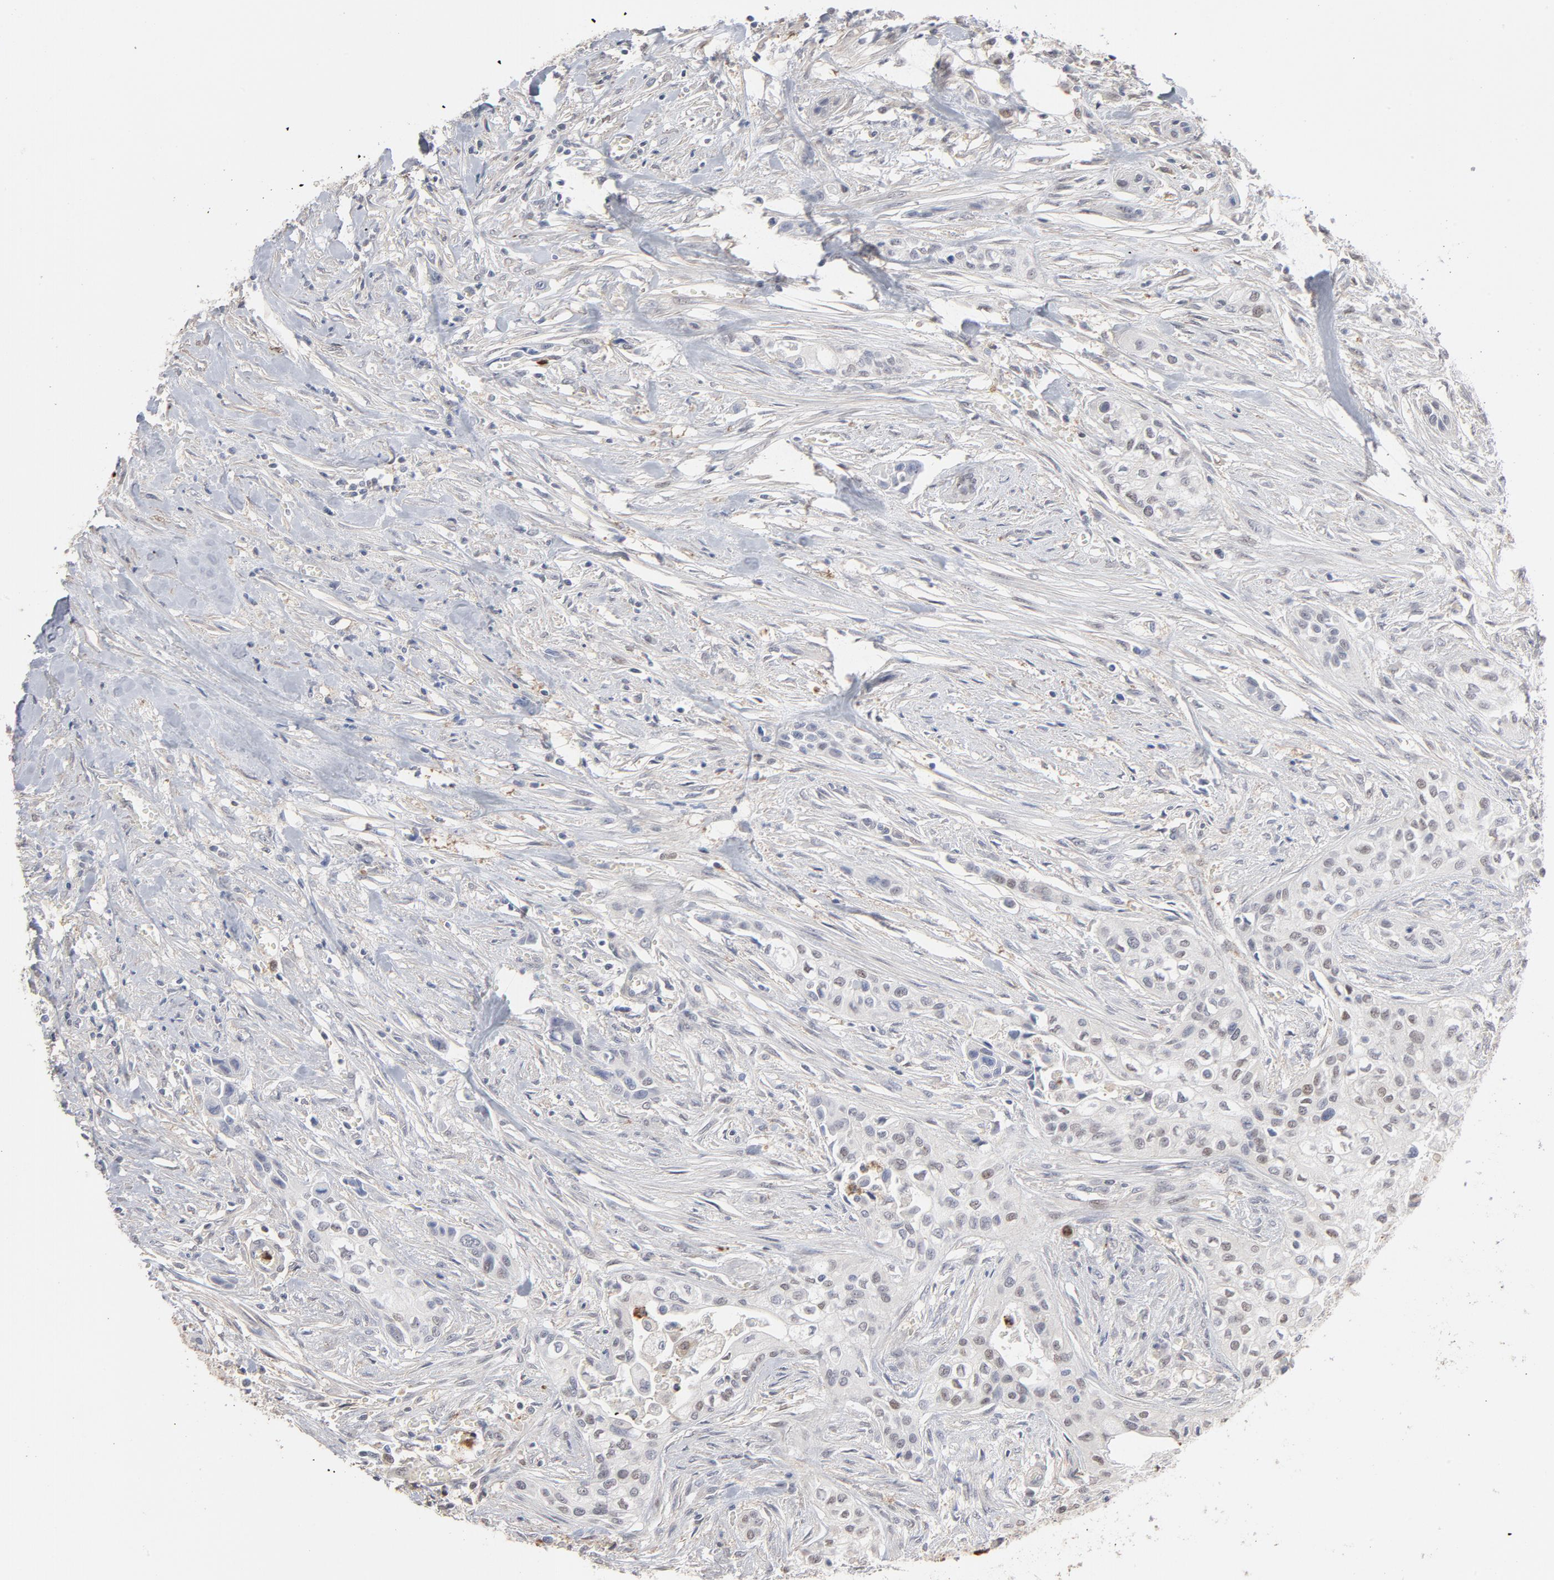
{"staining": {"intensity": "weak", "quantity": "<25%", "location": "nuclear"}, "tissue": "urothelial cancer", "cell_type": "Tumor cells", "image_type": "cancer", "snomed": [{"axis": "morphology", "description": "Urothelial carcinoma, High grade"}, {"axis": "topography", "description": "Urinary bladder"}], "caption": "Protein analysis of urothelial cancer exhibits no significant positivity in tumor cells. (DAB (3,3'-diaminobenzidine) immunohistochemistry (IHC) visualized using brightfield microscopy, high magnification).", "gene": "PNMA1", "patient": {"sex": "male", "age": 74}}